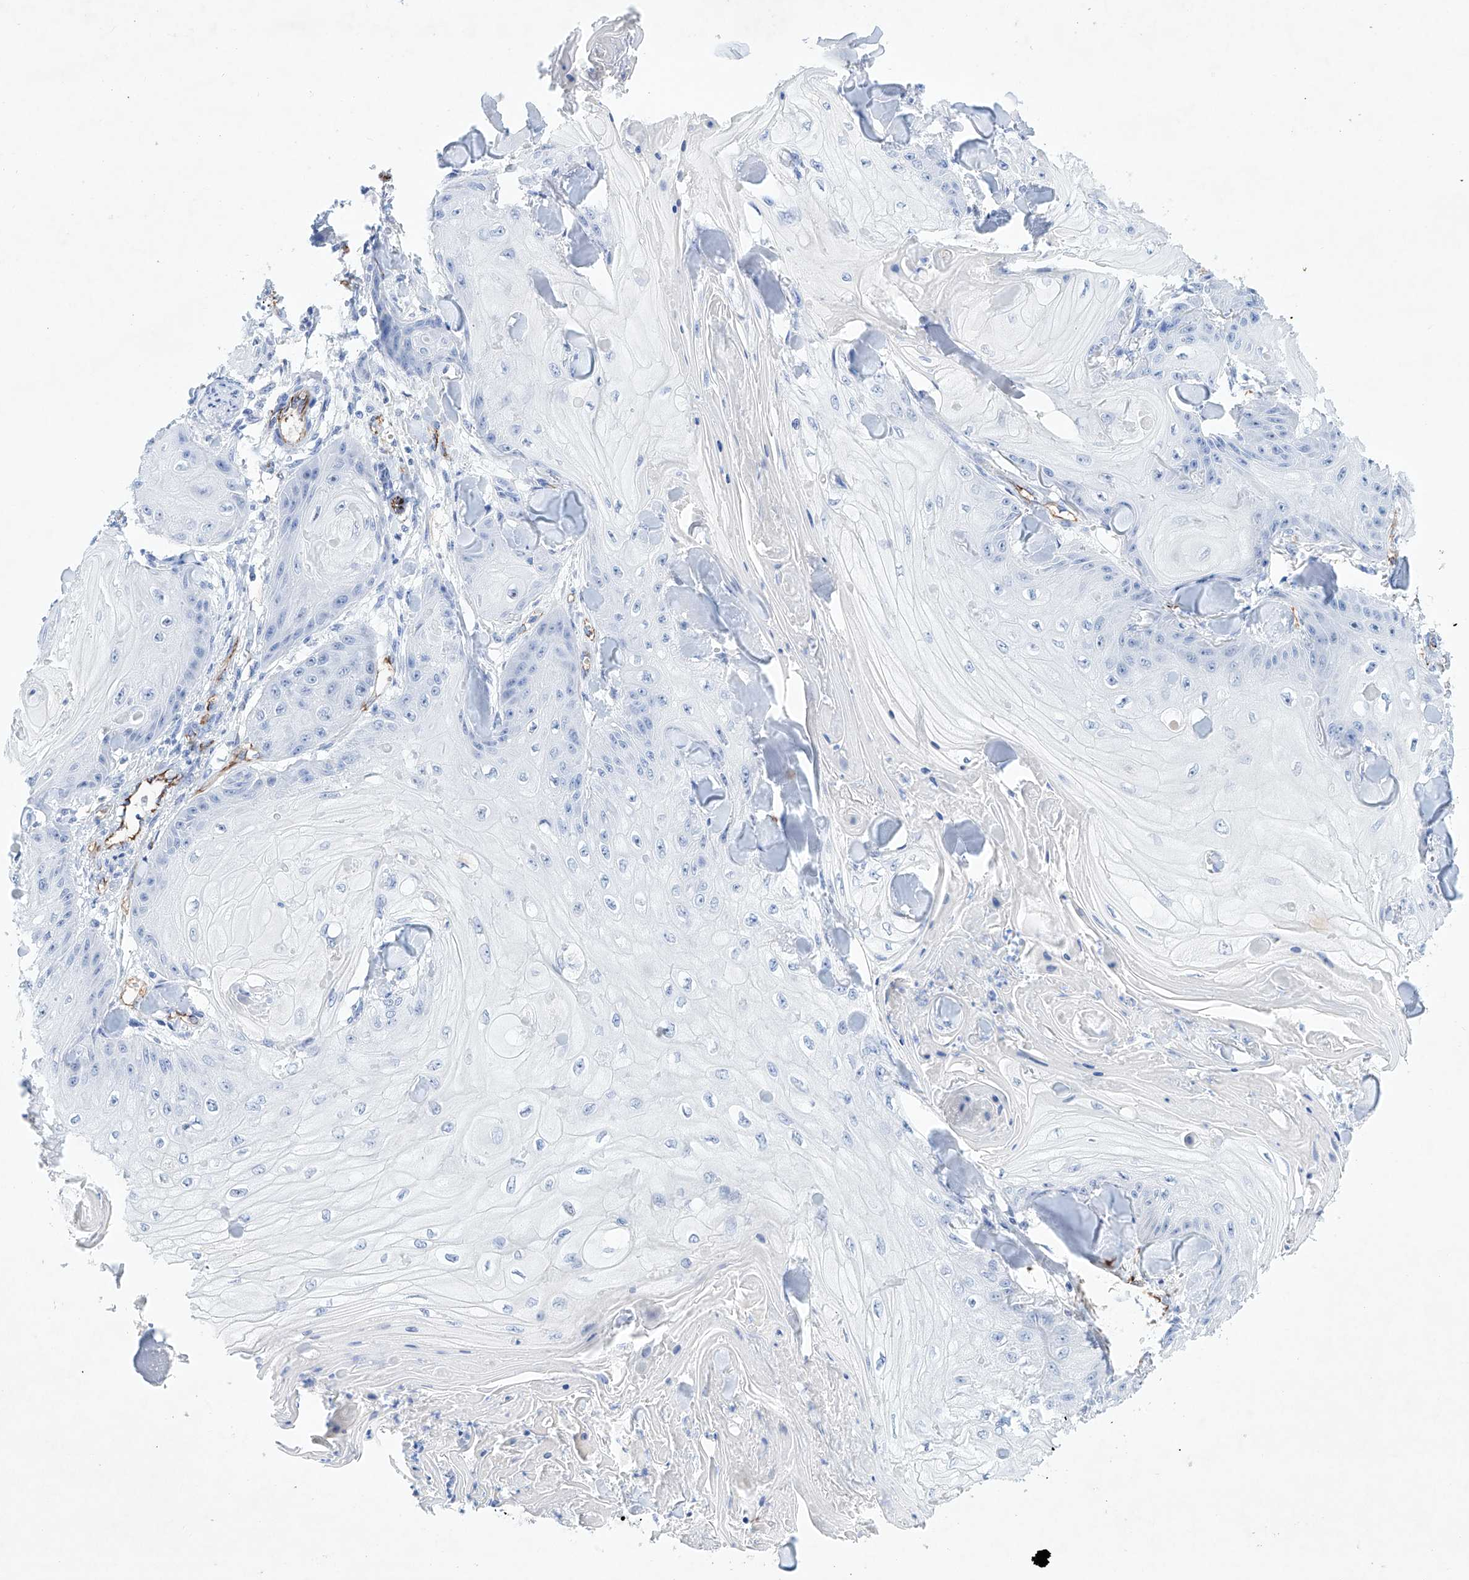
{"staining": {"intensity": "negative", "quantity": "none", "location": "none"}, "tissue": "skin cancer", "cell_type": "Tumor cells", "image_type": "cancer", "snomed": [{"axis": "morphology", "description": "Squamous cell carcinoma, NOS"}, {"axis": "topography", "description": "Skin"}], "caption": "Tumor cells are negative for brown protein staining in skin cancer (squamous cell carcinoma).", "gene": "ETV7", "patient": {"sex": "male", "age": 74}}